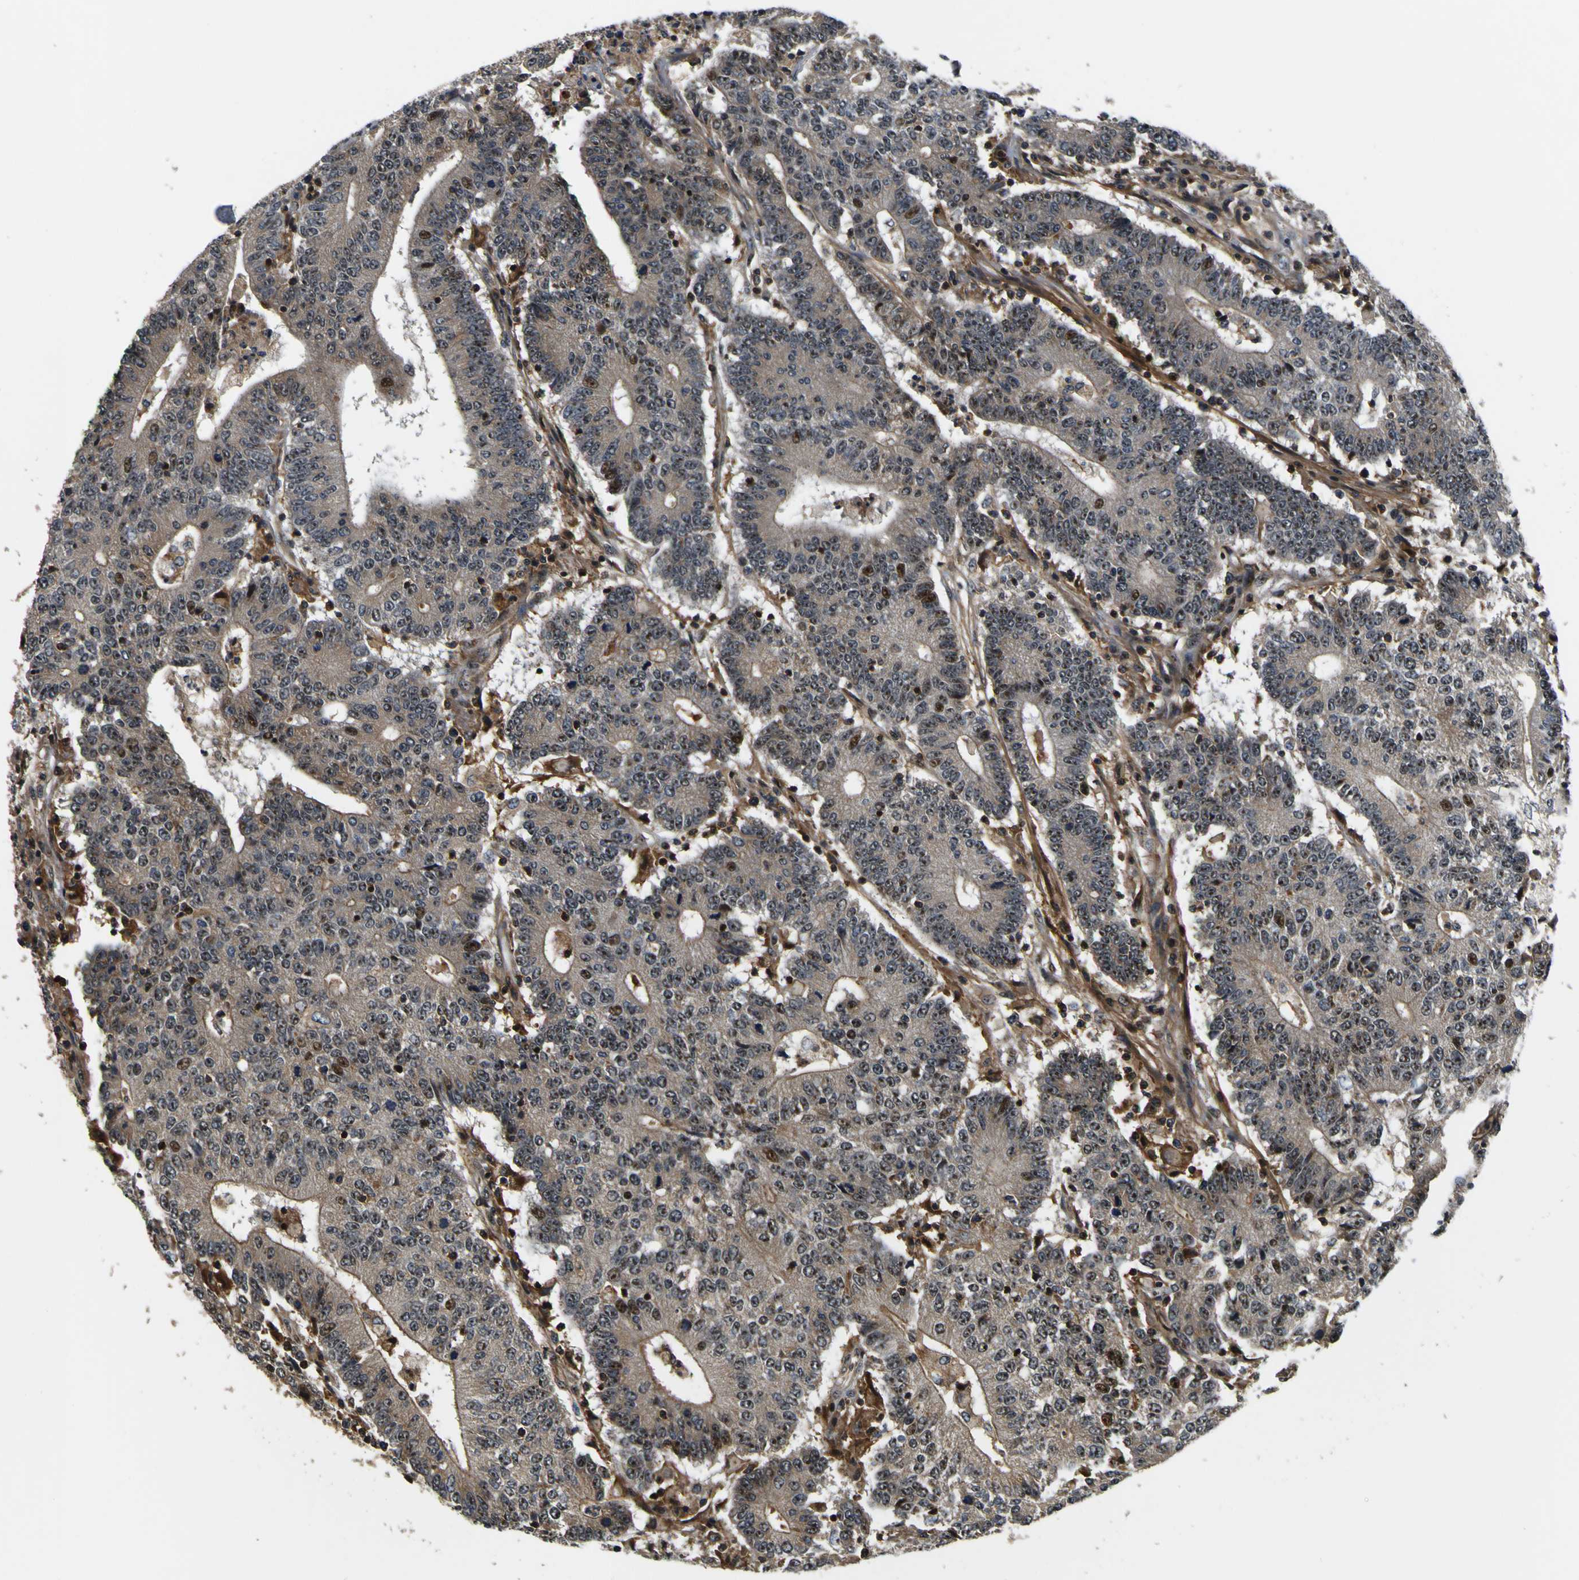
{"staining": {"intensity": "moderate", "quantity": ">75%", "location": "cytoplasmic/membranous,nuclear"}, "tissue": "colorectal cancer", "cell_type": "Tumor cells", "image_type": "cancer", "snomed": [{"axis": "morphology", "description": "Normal tissue, NOS"}, {"axis": "morphology", "description": "Adenocarcinoma, NOS"}, {"axis": "topography", "description": "Colon"}], "caption": "Immunohistochemical staining of adenocarcinoma (colorectal) reveals medium levels of moderate cytoplasmic/membranous and nuclear expression in about >75% of tumor cells.", "gene": "LRP4", "patient": {"sex": "female", "age": 75}}